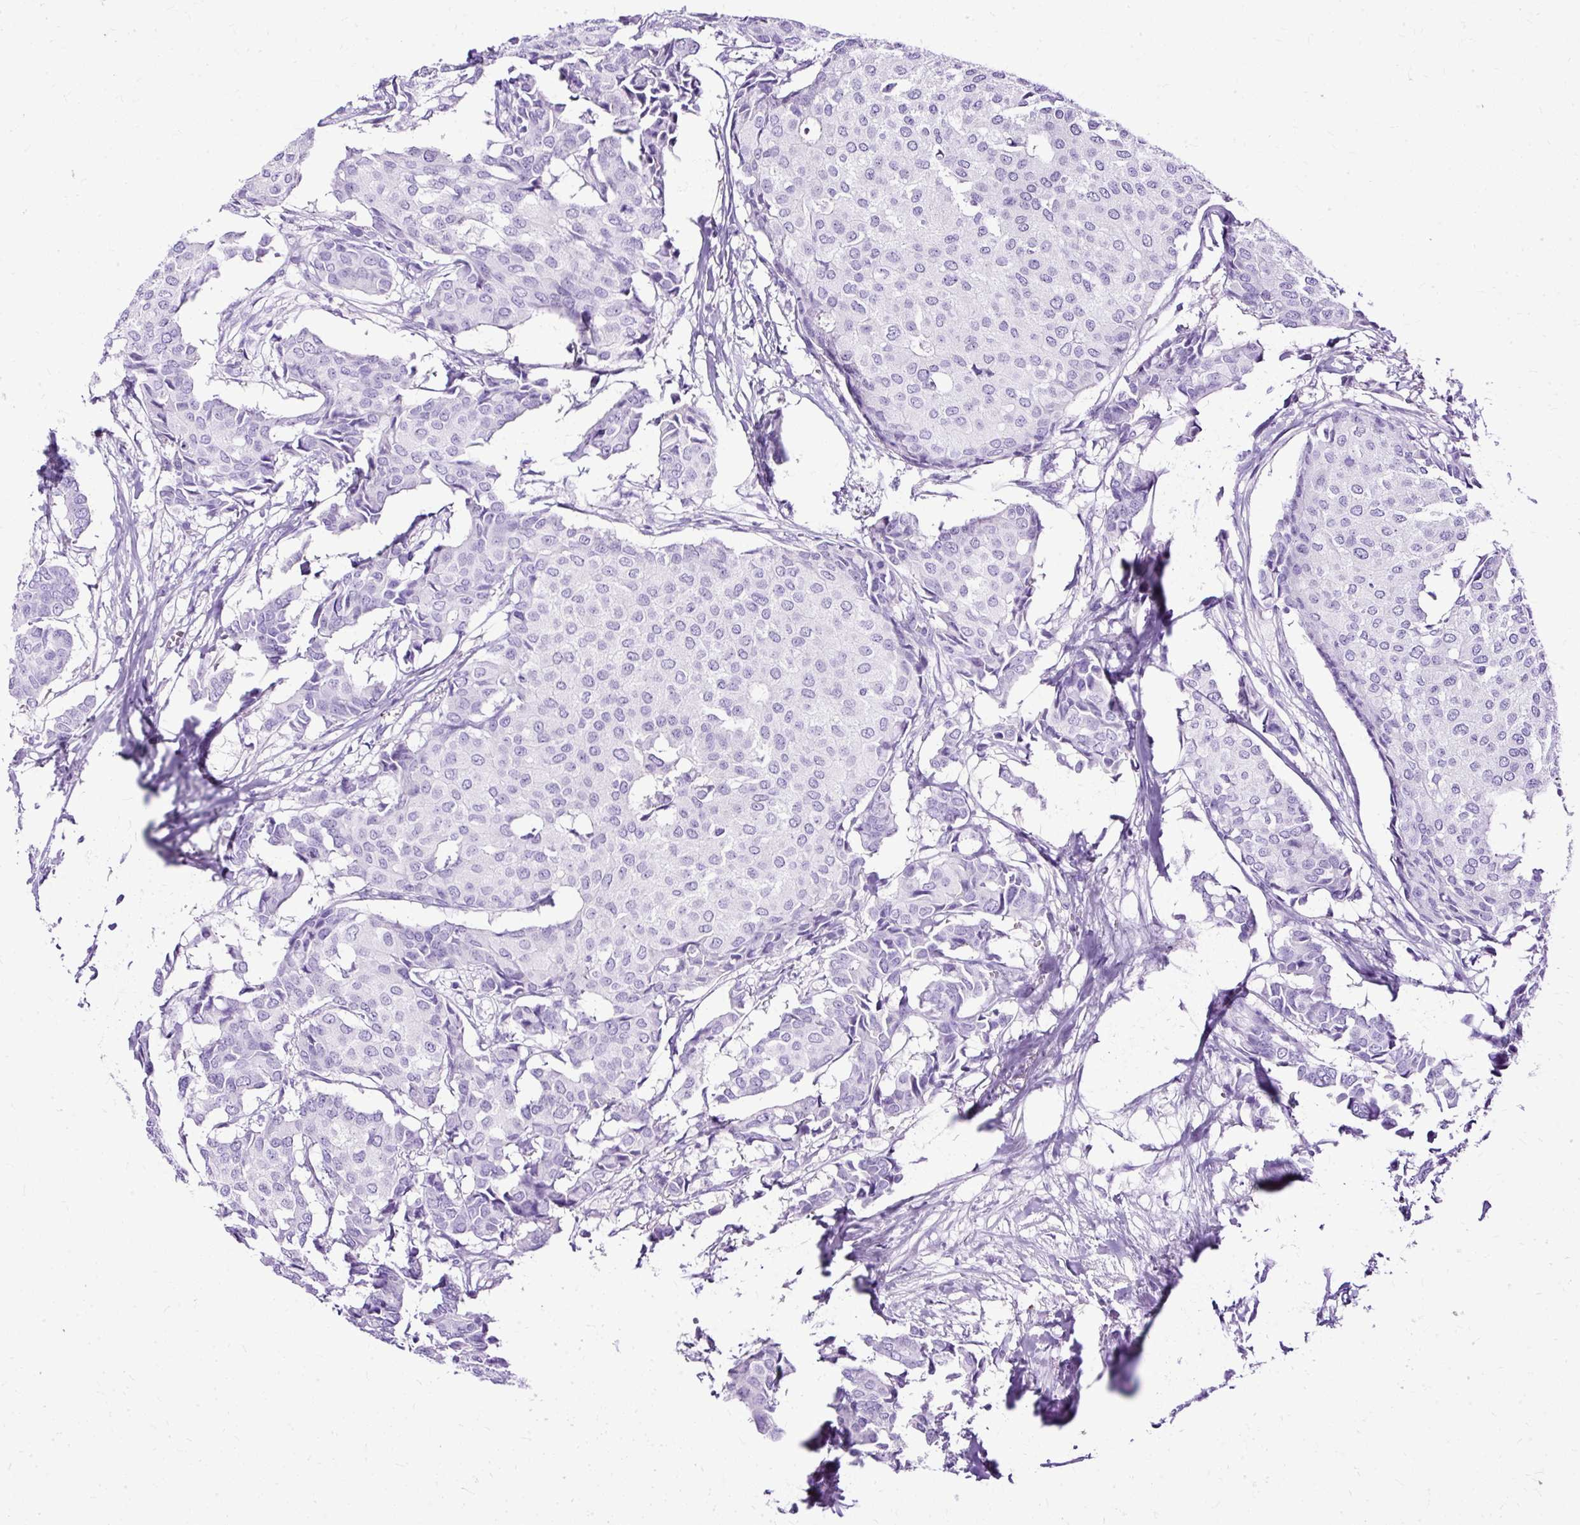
{"staining": {"intensity": "negative", "quantity": "none", "location": "none"}, "tissue": "breast cancer", "cell_type": "Tumor cells", "image_type": "cancer", "snomed": [{"axis": "morphology", "description": "Duct carcinoma"}, {"axis": "topography", "description": "Breast"}], "caption": "Immunohistochemical staining of human breast infiltrating ductal carcinoma exhibits no significant positivity in tumor cells. Nuclei are stained in blue.", "gene": "SLC8A2", "patient": {"sex": "female", "age": 75}}